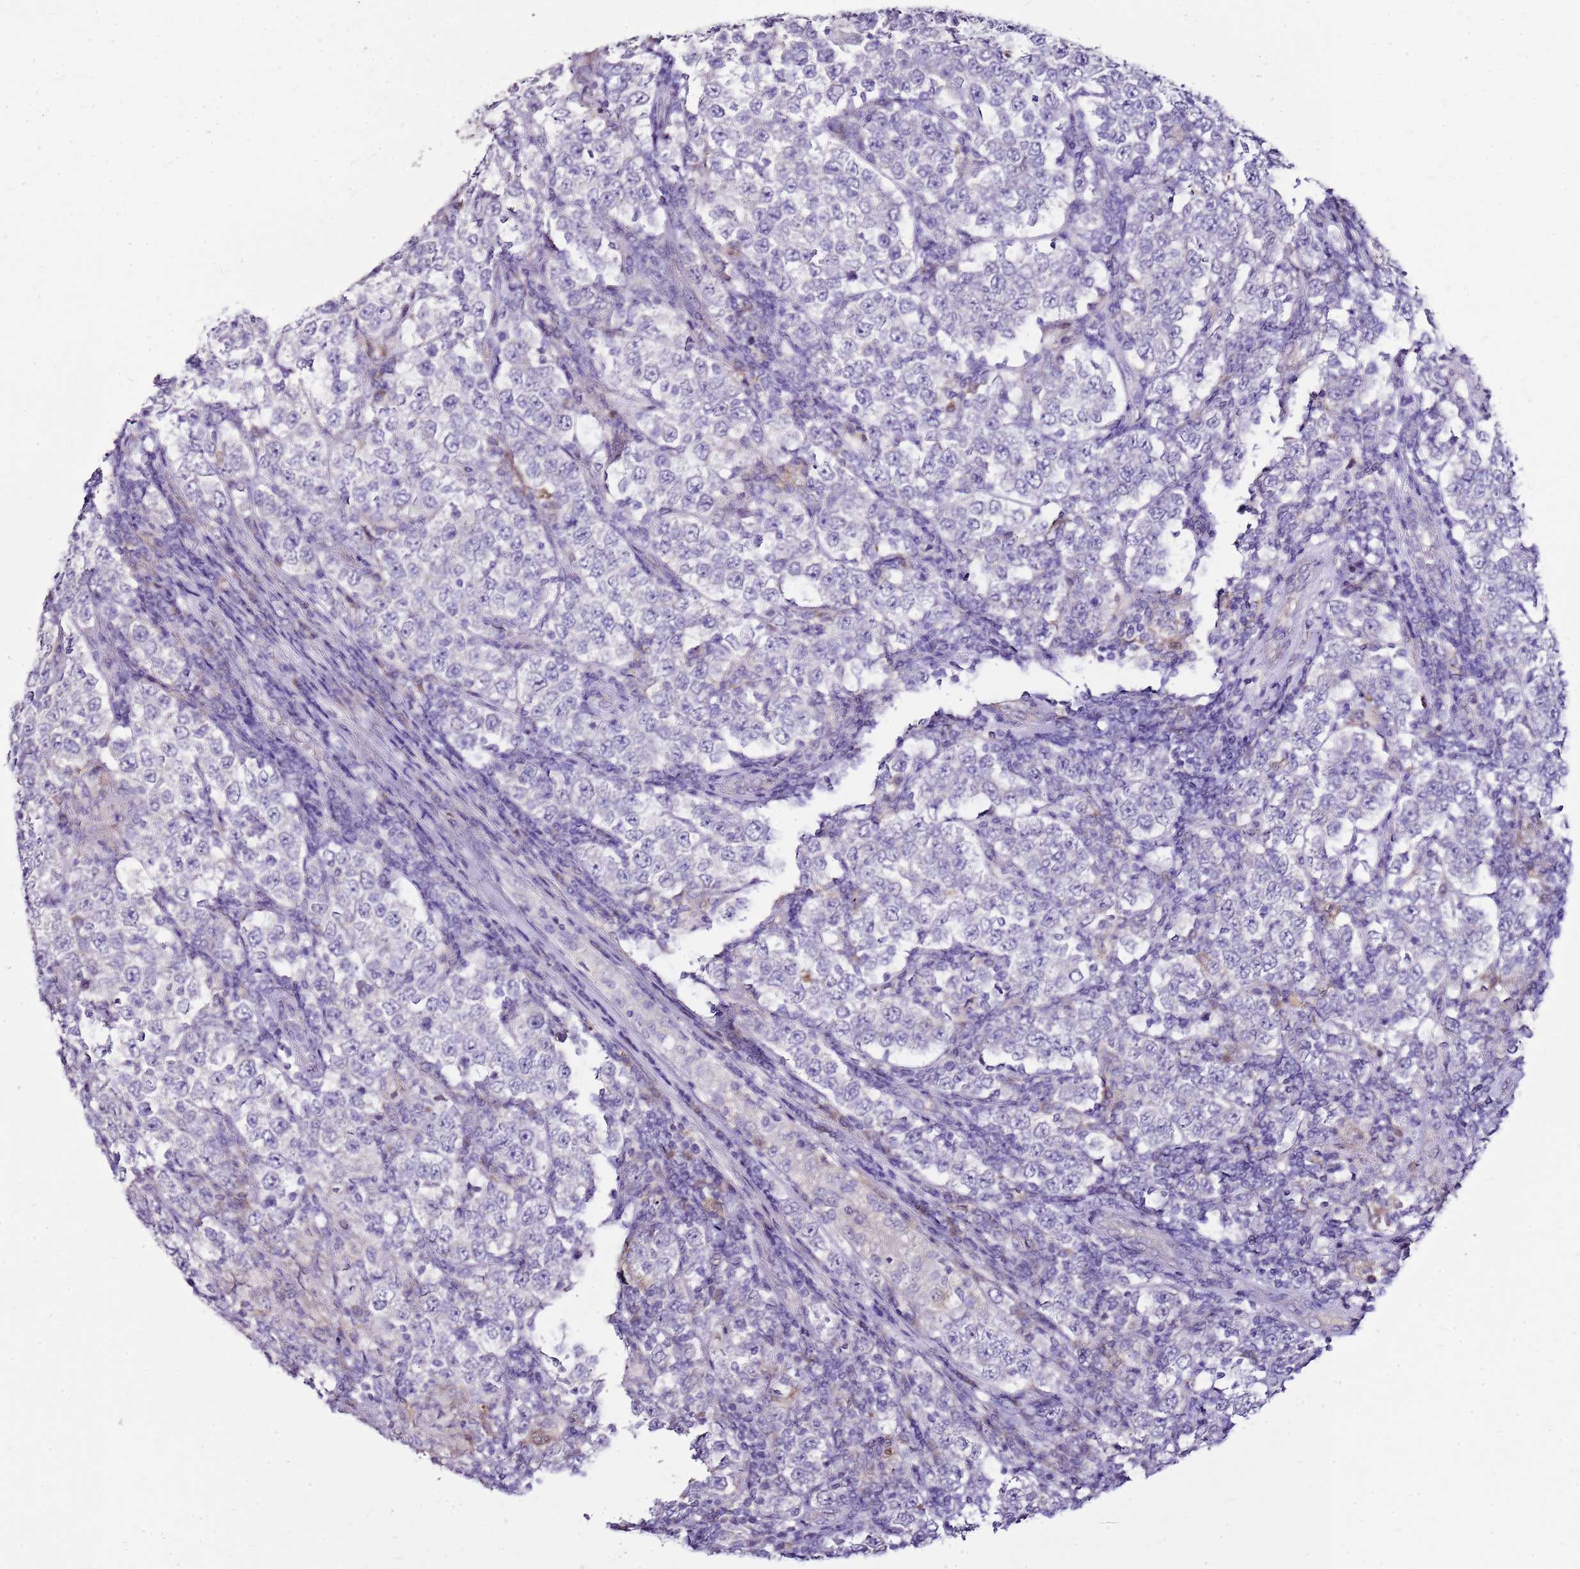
{"staining": {"intensity": "negative", "quantity": "none", "location": "none"}, "tissue": "testis cancer", "cell_type": "Tumor cells", "image_type": "cancer", "snomed": [{"axis": "morphology", "description": "Normal tissue, NOS"}, {"axis": "morphology", "description": "Urothelial carcinoma, High grade"}, {"axis": "morphology", "description": "Seminoma, NOS"}, {"axis": "morphology", "description": "Carcinoma, Embryonal, NOS"}, {"axis": "topography", "description": "Urinary bladder"}, {"axis": "topography", "description": "Testis"}], "caption": "Testis cancer (urothelial carcinoma (high-grade)) stained for a protein using immunohistochemistry (IHC) shows no positivity tumor cells.", "gene": "FABP2", "patient": {"sex": "male", "age": 41}}